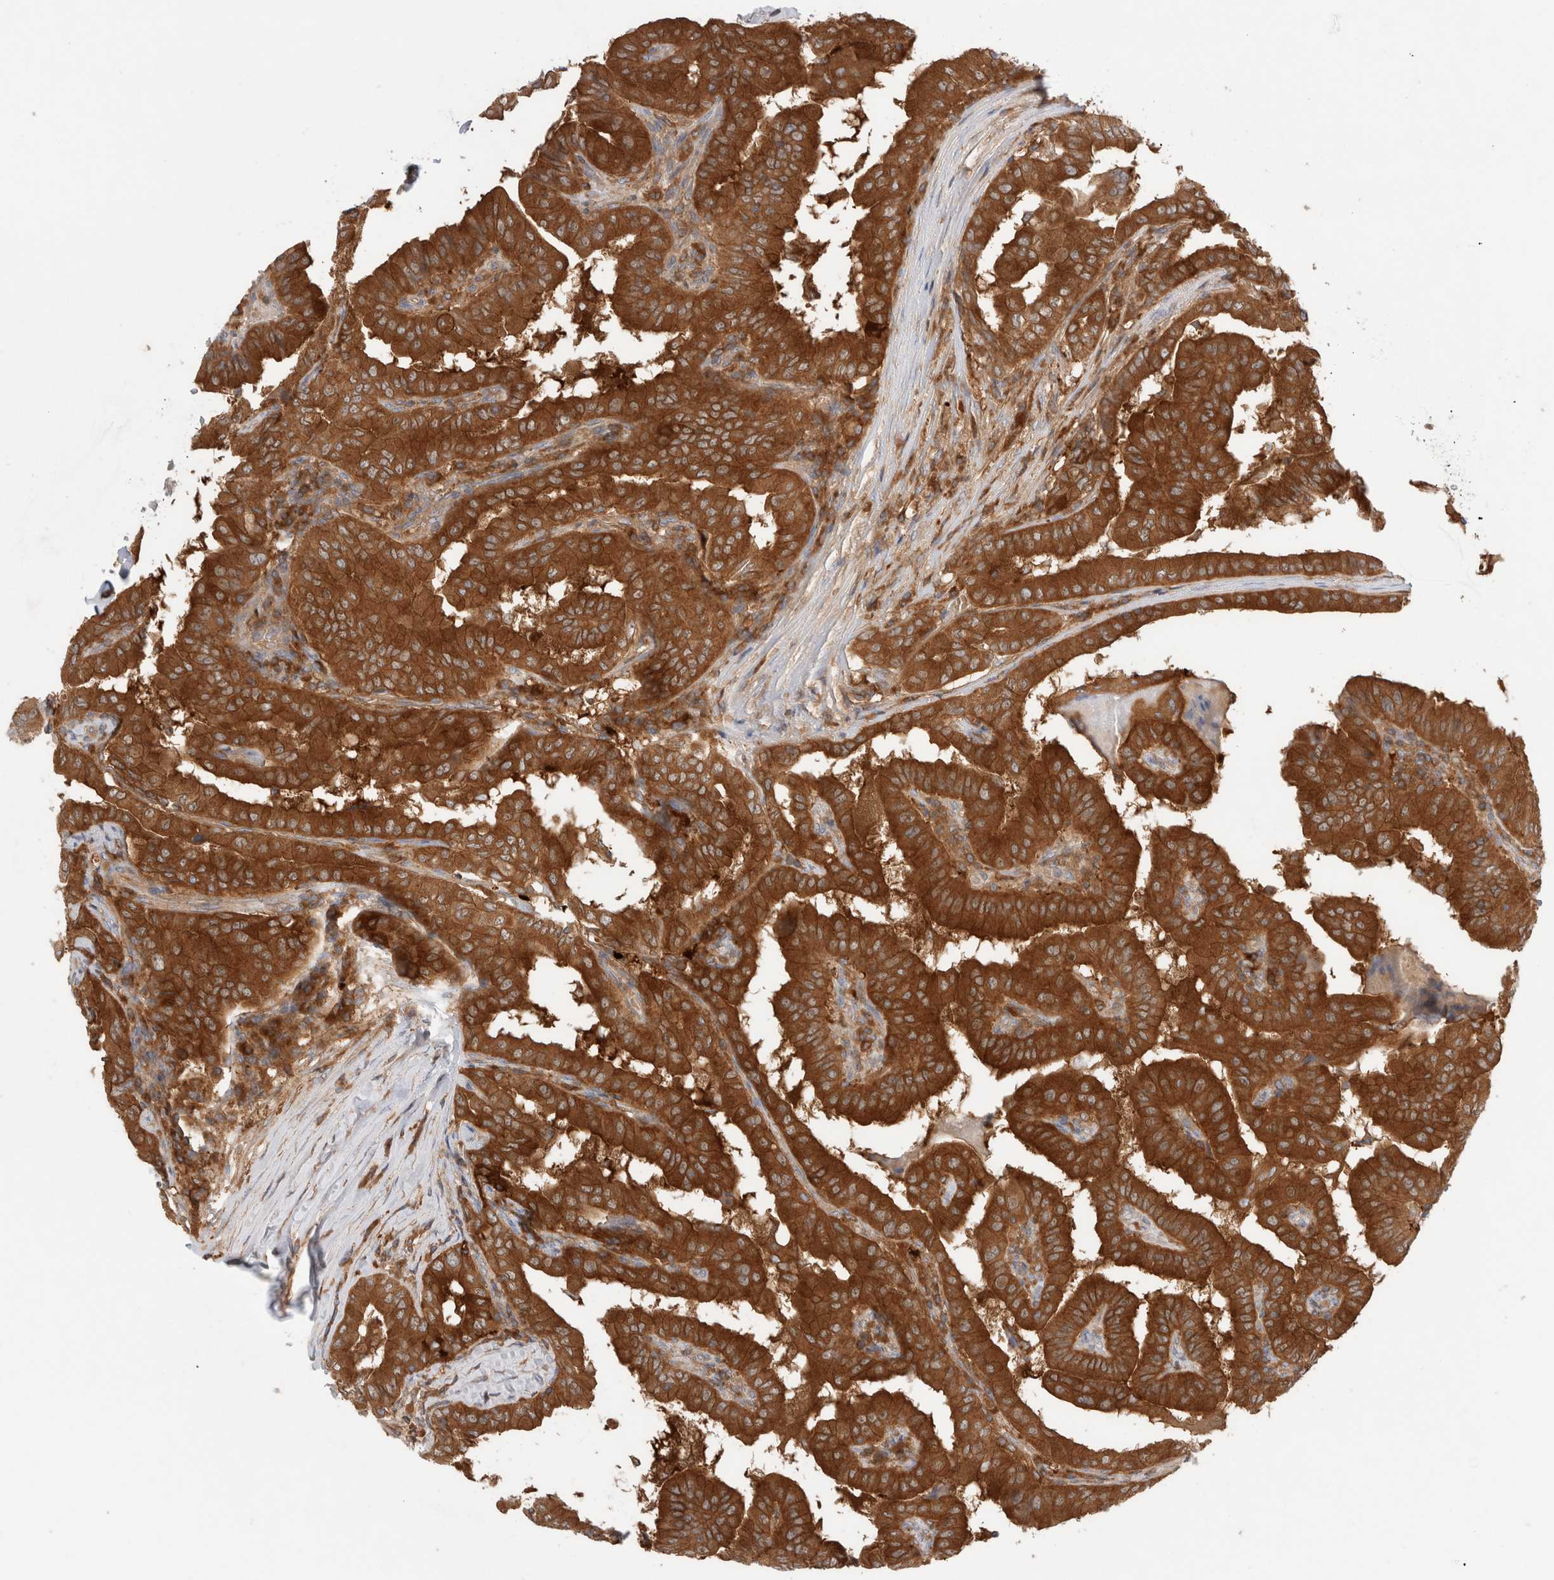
{"staining": {"intensity": "strong", "quantity": ">75%", "location": "cytoplasmic/membranous"}, "tissue": "thyroid cancer", "cell_type": "Tumor cells", "image_type": "cancer", "snomed": [{"axis": "morphology", "description": "Papillary adenocarcinoma, NOS"}, {"axis": "topography", "description": "Thyroid gland"}], "caption": "An image showing strong cytoplasmic/membranous positivity in about >75% of tumor cells in thyroid cancer (papillary adenocarcinoma), as visualized by brown immunohistochemical staining.", "gene": "KLHL14", "patient": {"sex": "male", "age": 33}}